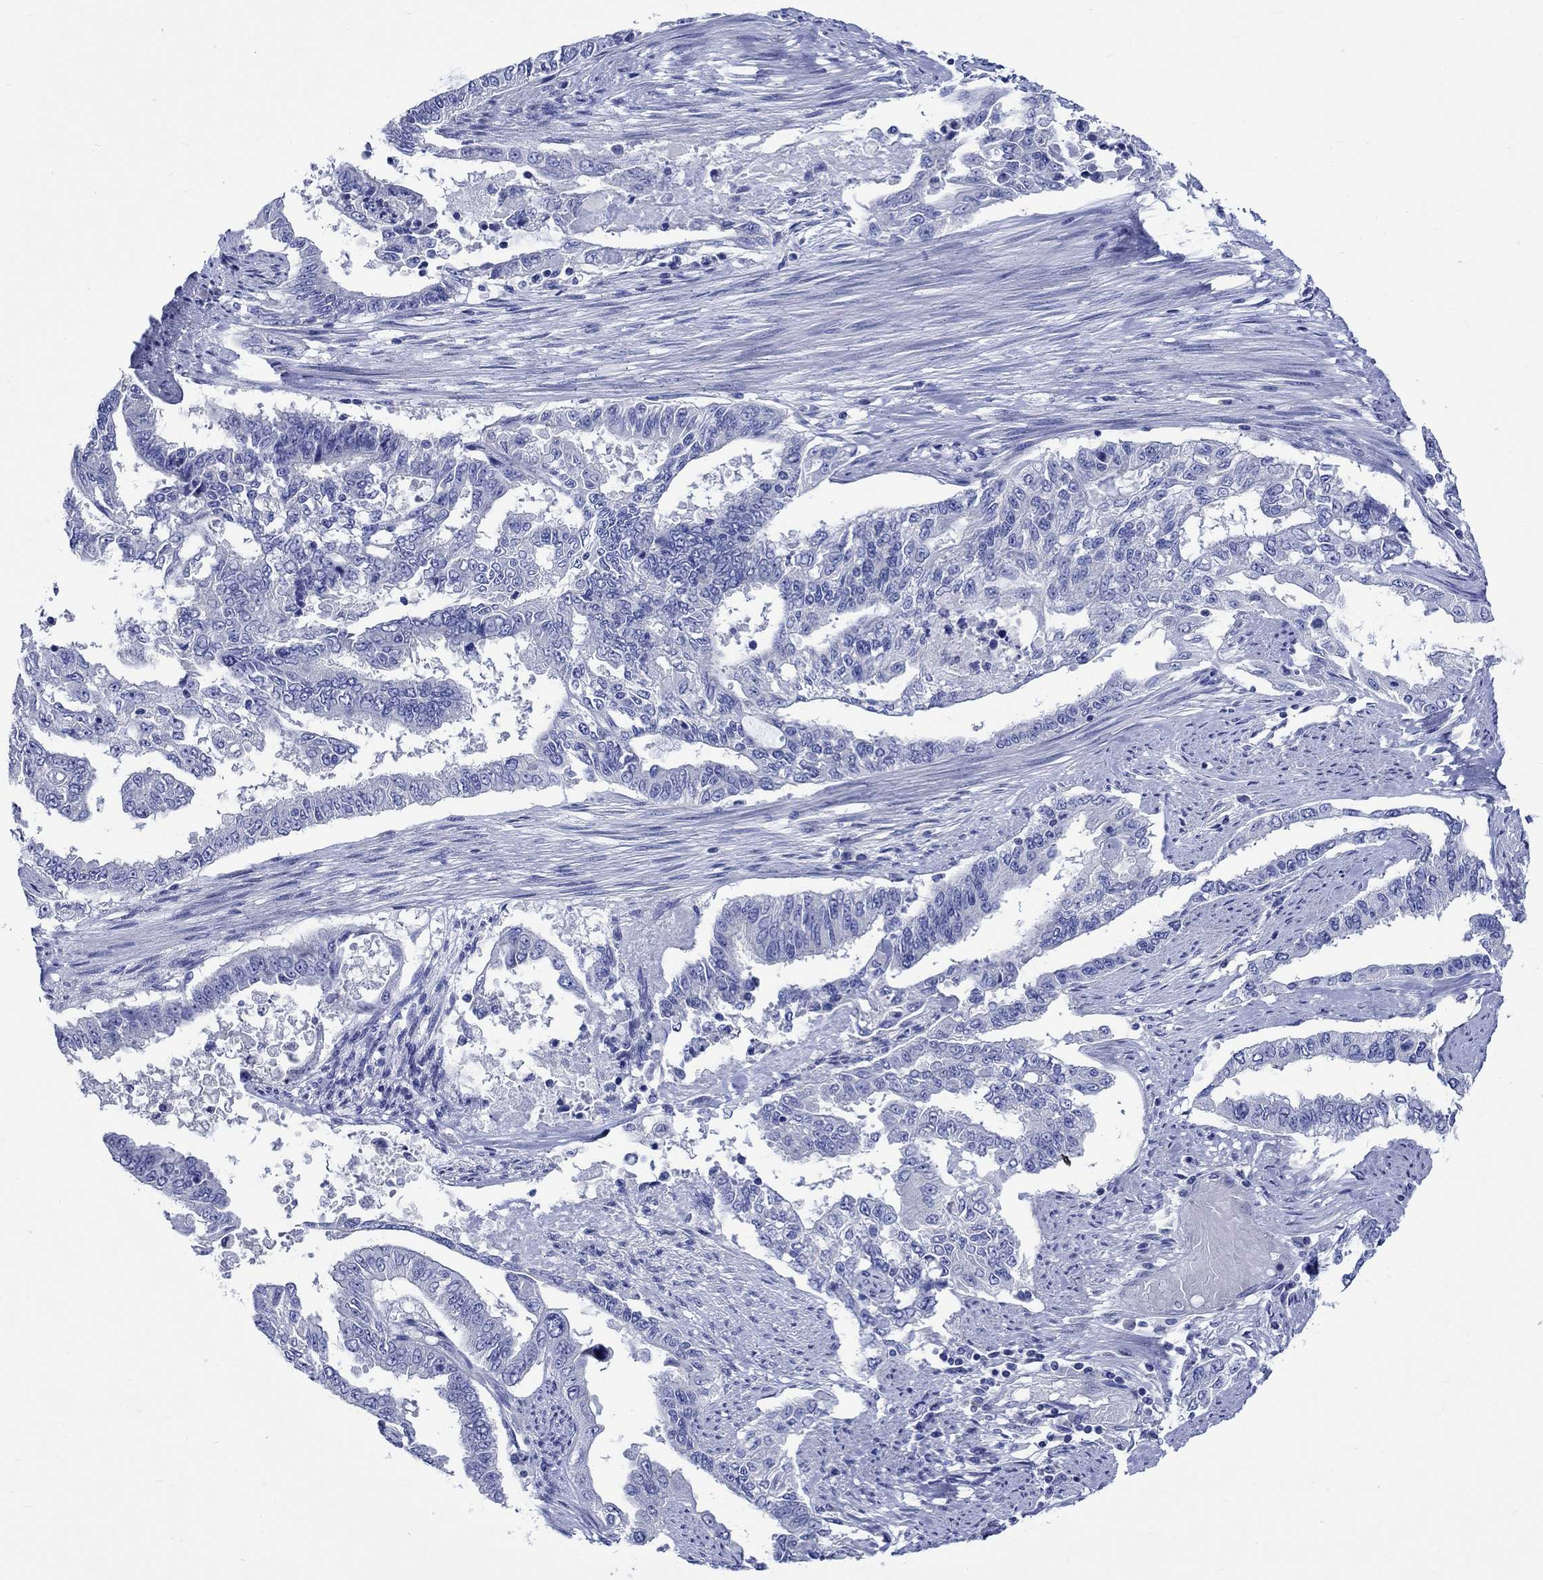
{"staining": {"intensity": "negative", "quantity": "none", "location": "none"}, "tissue": "endometrial cancer", "cell_type": "Tumor cells", "image_type": "cancer", "snomed": [{"axis": "morphology", "description": "Adenocarcinoma, NOS"}, {"axis": "topography", "description": "Uterus"}], "caption": "Protein analysis of adenocarcinoma (endometrial) displays no significant staining in tumor cells.", "gene": "PTPRN2", "patient": {"sex": "female", "age": 59}}